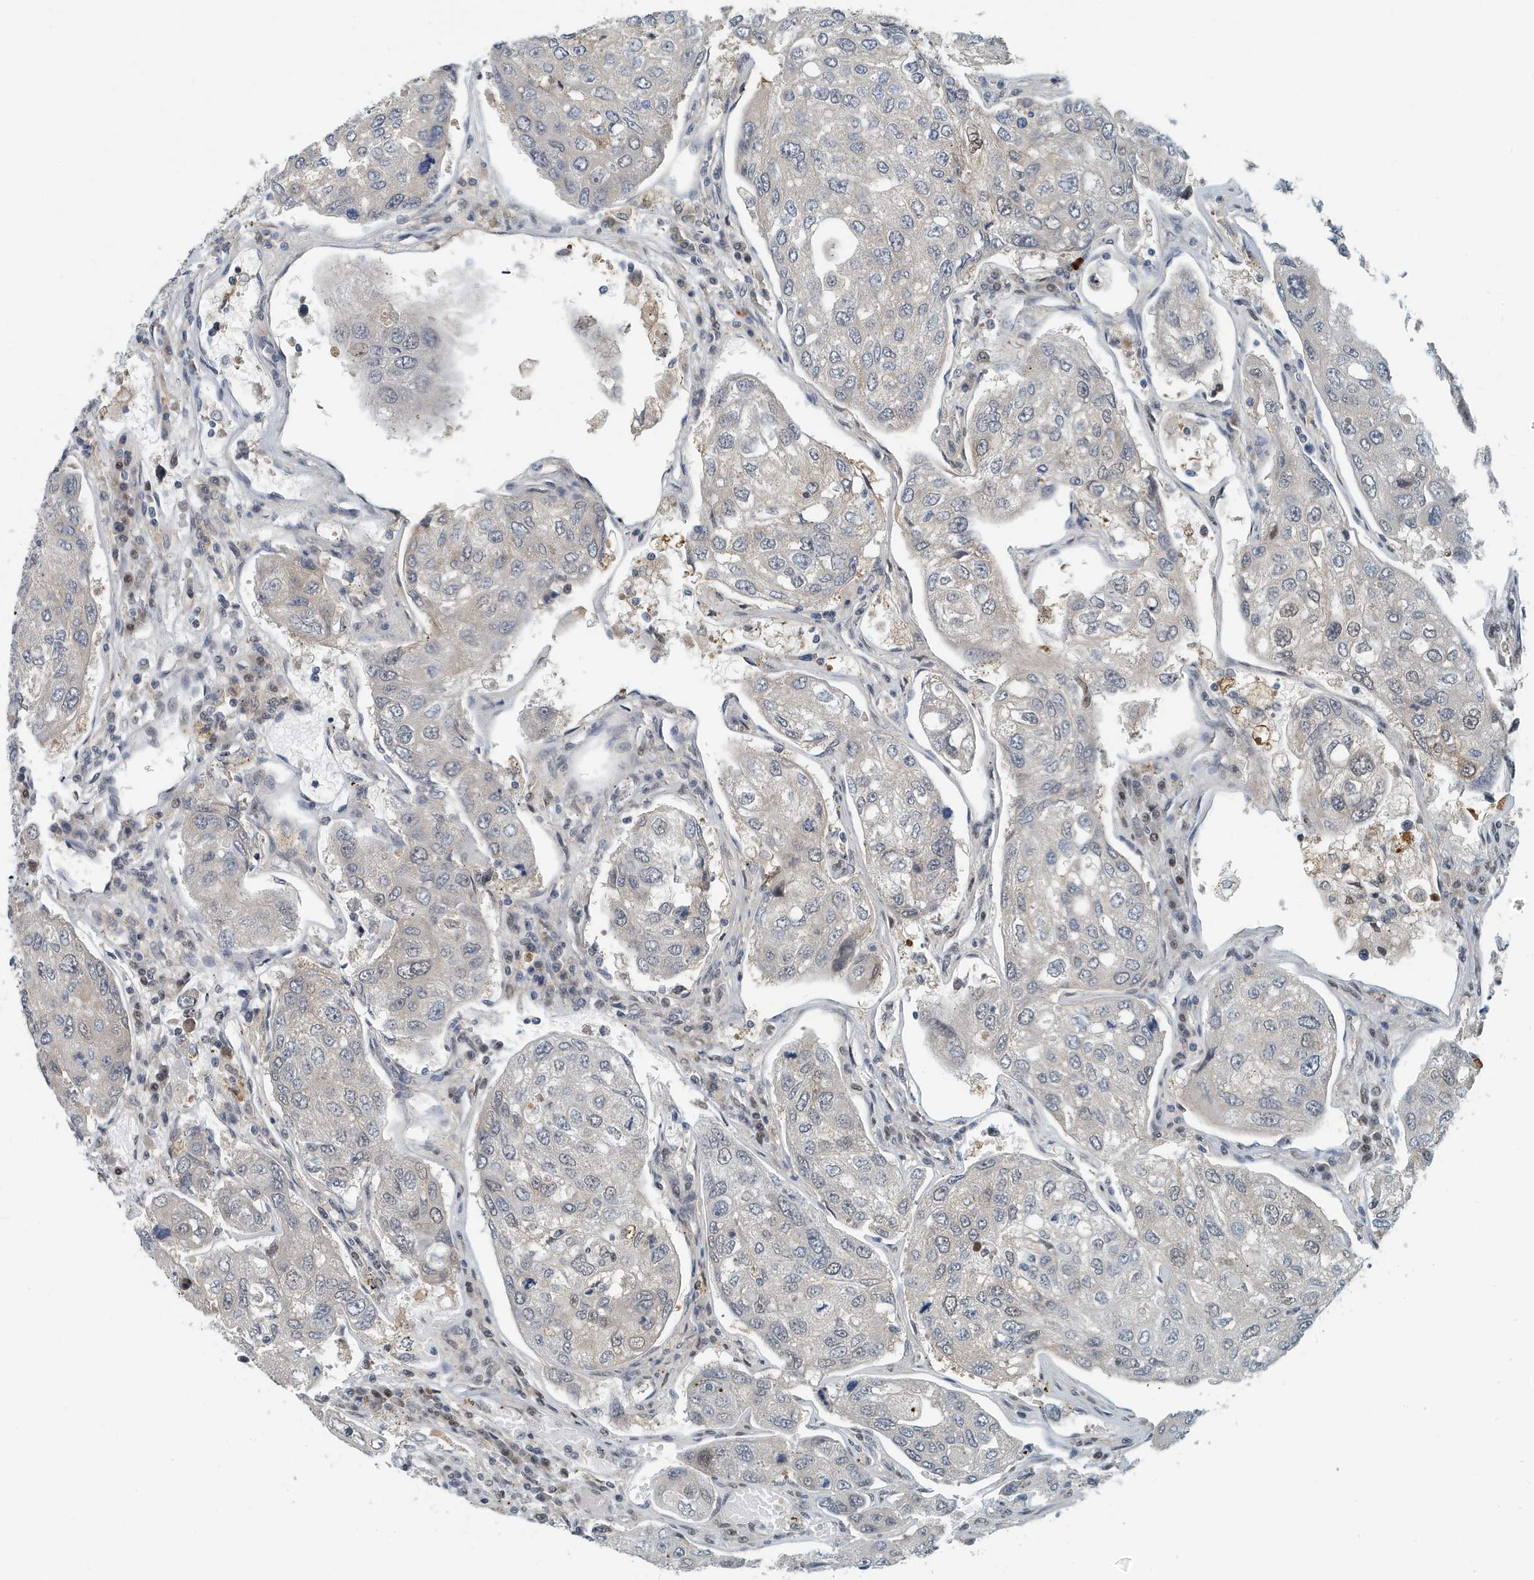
{"staining": {"intensity": "weak", "quantity": "<25%", "location": "cytoplasmic/membranous"}, "tissue": "urothelial cancer", "cell_type": "Tumor cells", "image_type": "cancer", "snomed": [{"axis": "morphology", "description": "Urothelial carcinoma, High grade"}, {"axis": "topography", "description": "Lymph node"}, {"axis": "topography", "description": "Urinary bladder"}], "caption": "High-grade urothelial carcinoma was stained to show a protein in brown. There is no significant staining in tumor cells. (Brightfield microscopy of DAB (3,3'-diaminobenzidine) immunohistochemistry at high magnification).", "gene": "KIF15", "patient": {"sex": "male", "age": 51}}